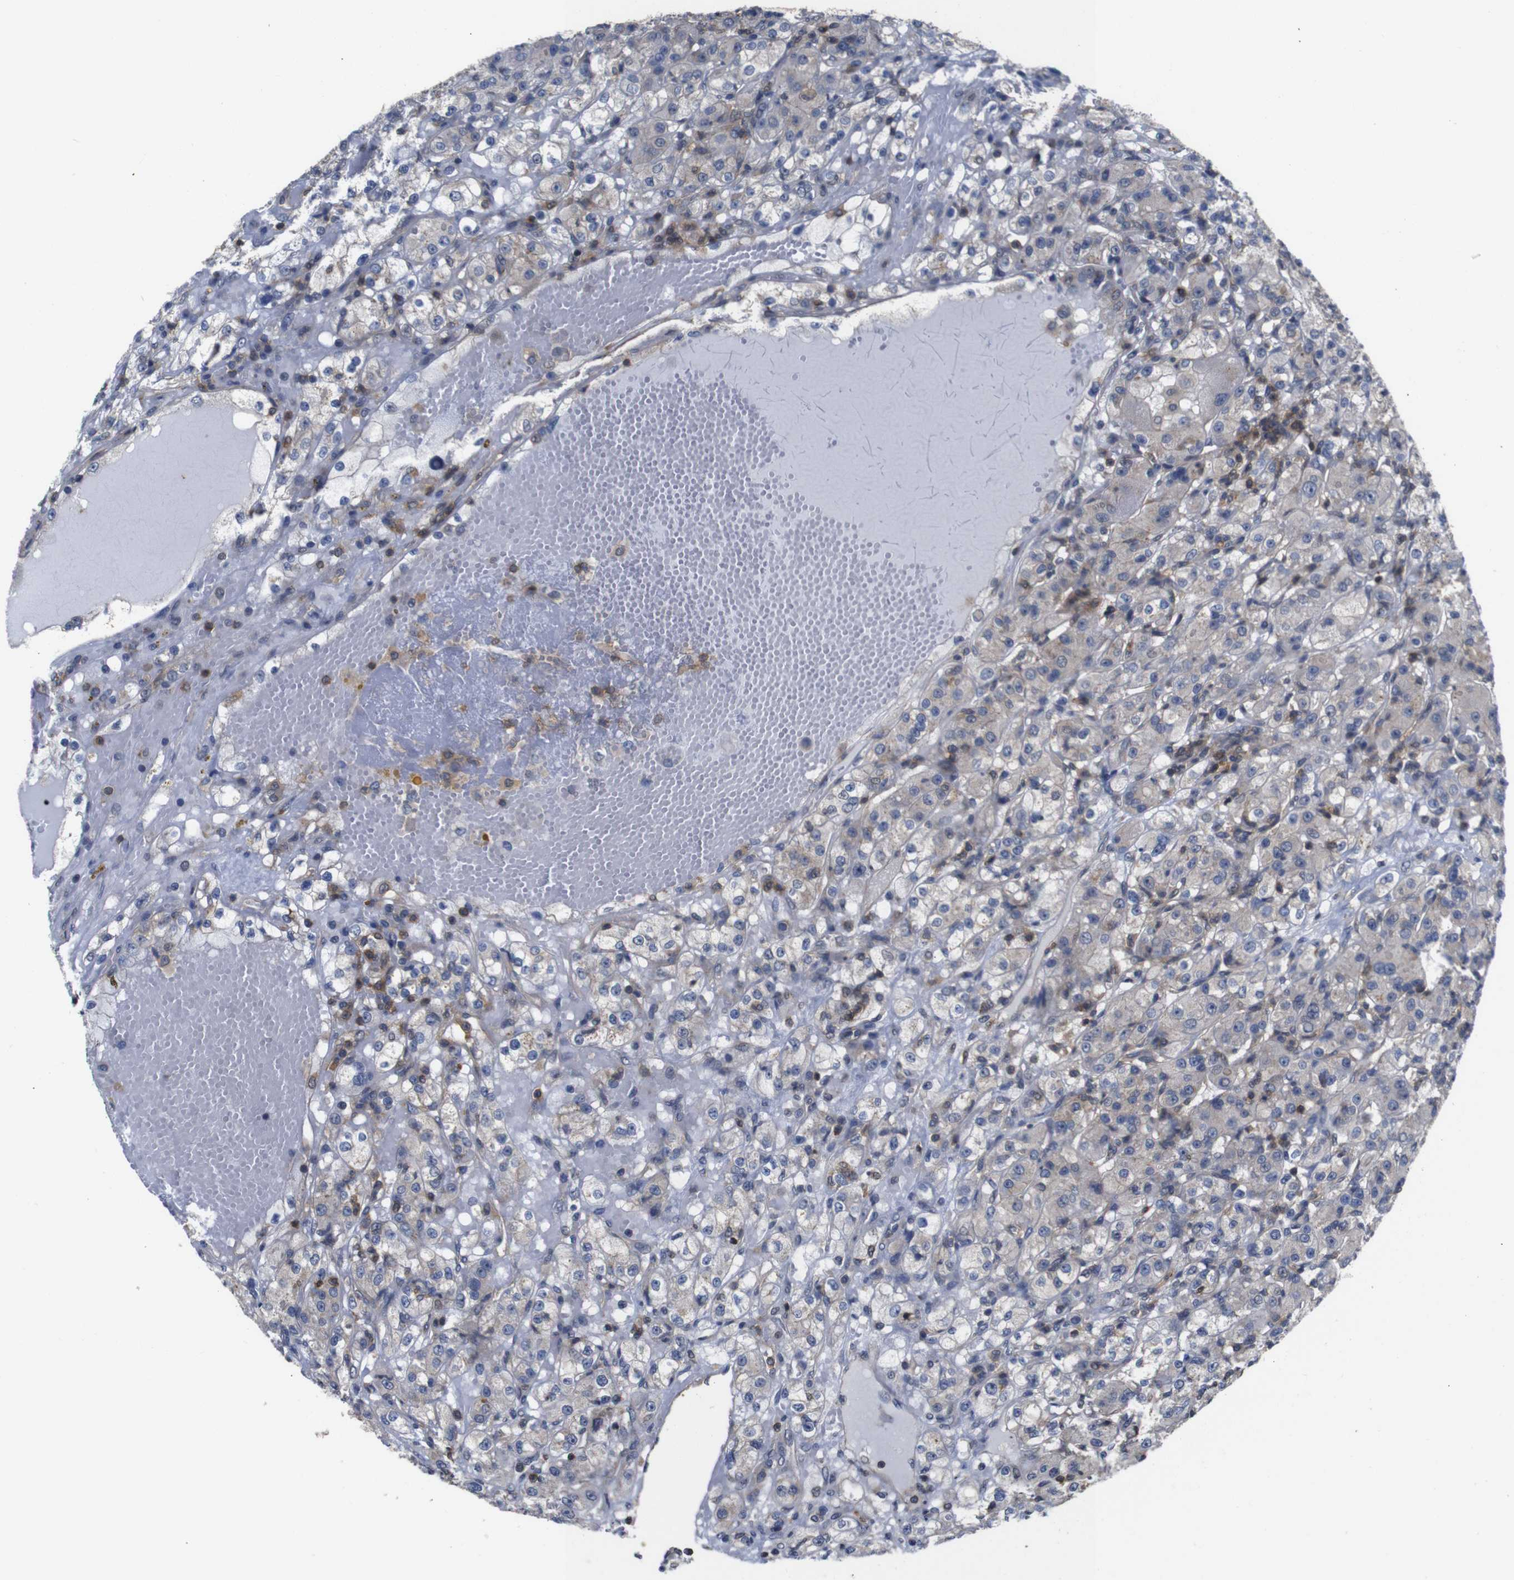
{"staining": {"intensity": "weak", "quantity": "<25%", "location": "cytoplasmic/membranous"}, "tissue": "renal cancer", "cell_type": "Tumor cells", "image_type": "cancer", "snomed": [{"axis": "morphology", "description": "Normal tissue, NOS"}, {"axis": "morphology", "description": "Adenocarcinoma, NOS"}, {"axis": "topography", "description": "Kidney"}], "caption": "An image of human adenocarcinoma (renal) is negative for staining in tumor cells.", "gene": "BRWD3", "patient": {"sex": "male", "age": 61}}